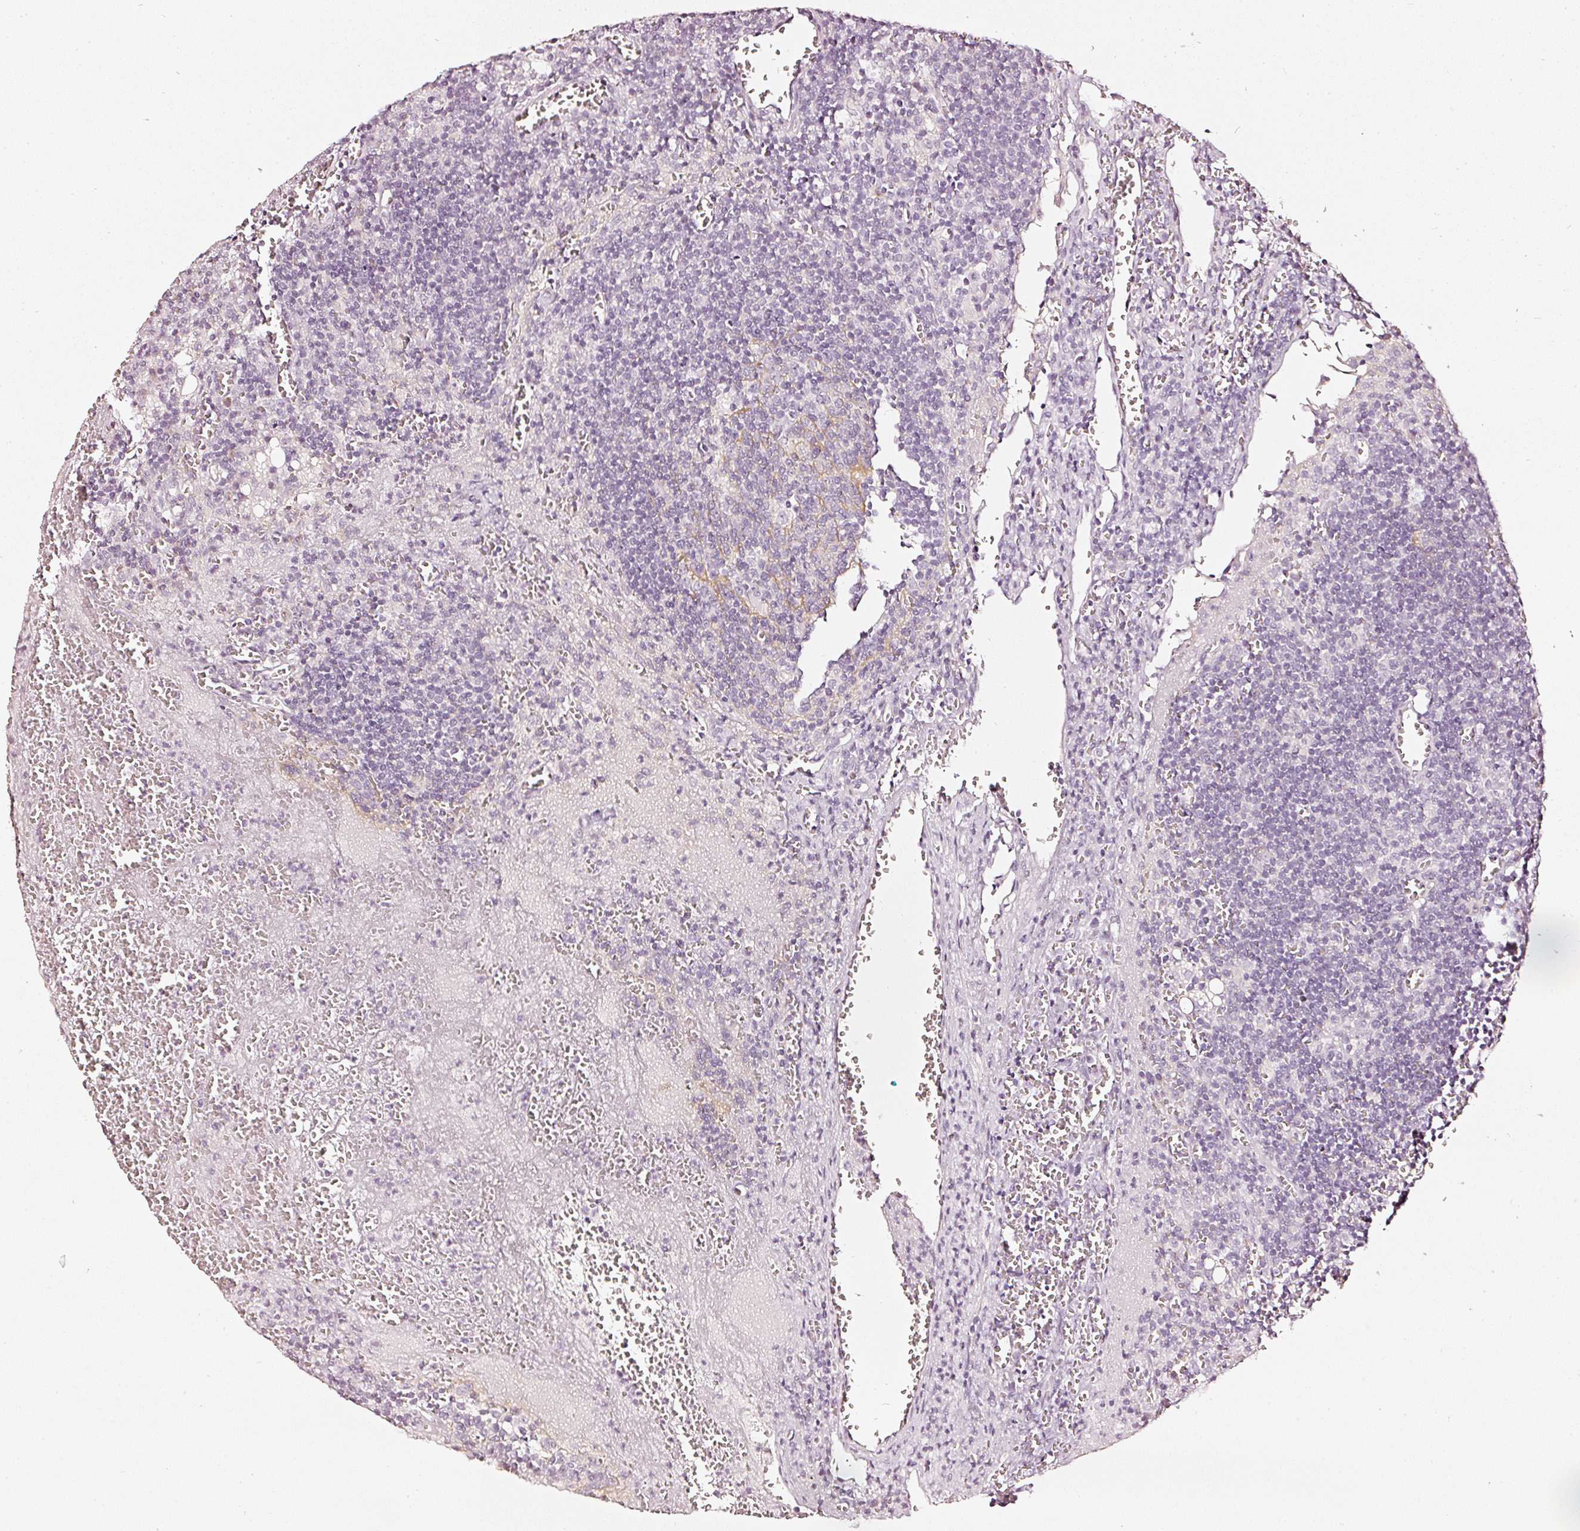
{"staining": {"intensity": "weak", "quantity": "<25%", "location": "cytoplasmic/membranous"}, "tissue": "lymph node", "cell_type": "Germinal center cells", "image_type": "normal", "snomed": [{"axis": "morphology", "description": "Normal tissue, NOS"}, {"axis": "topography", "description": "Lymph node"}], "caption": "Protein analysis of unremarkable lymph node reveals no significant expression in germinal center cells. Nuclei are stained in blue.", "gene": "CNP", "patient": {"sex": "male", "age": 50}}